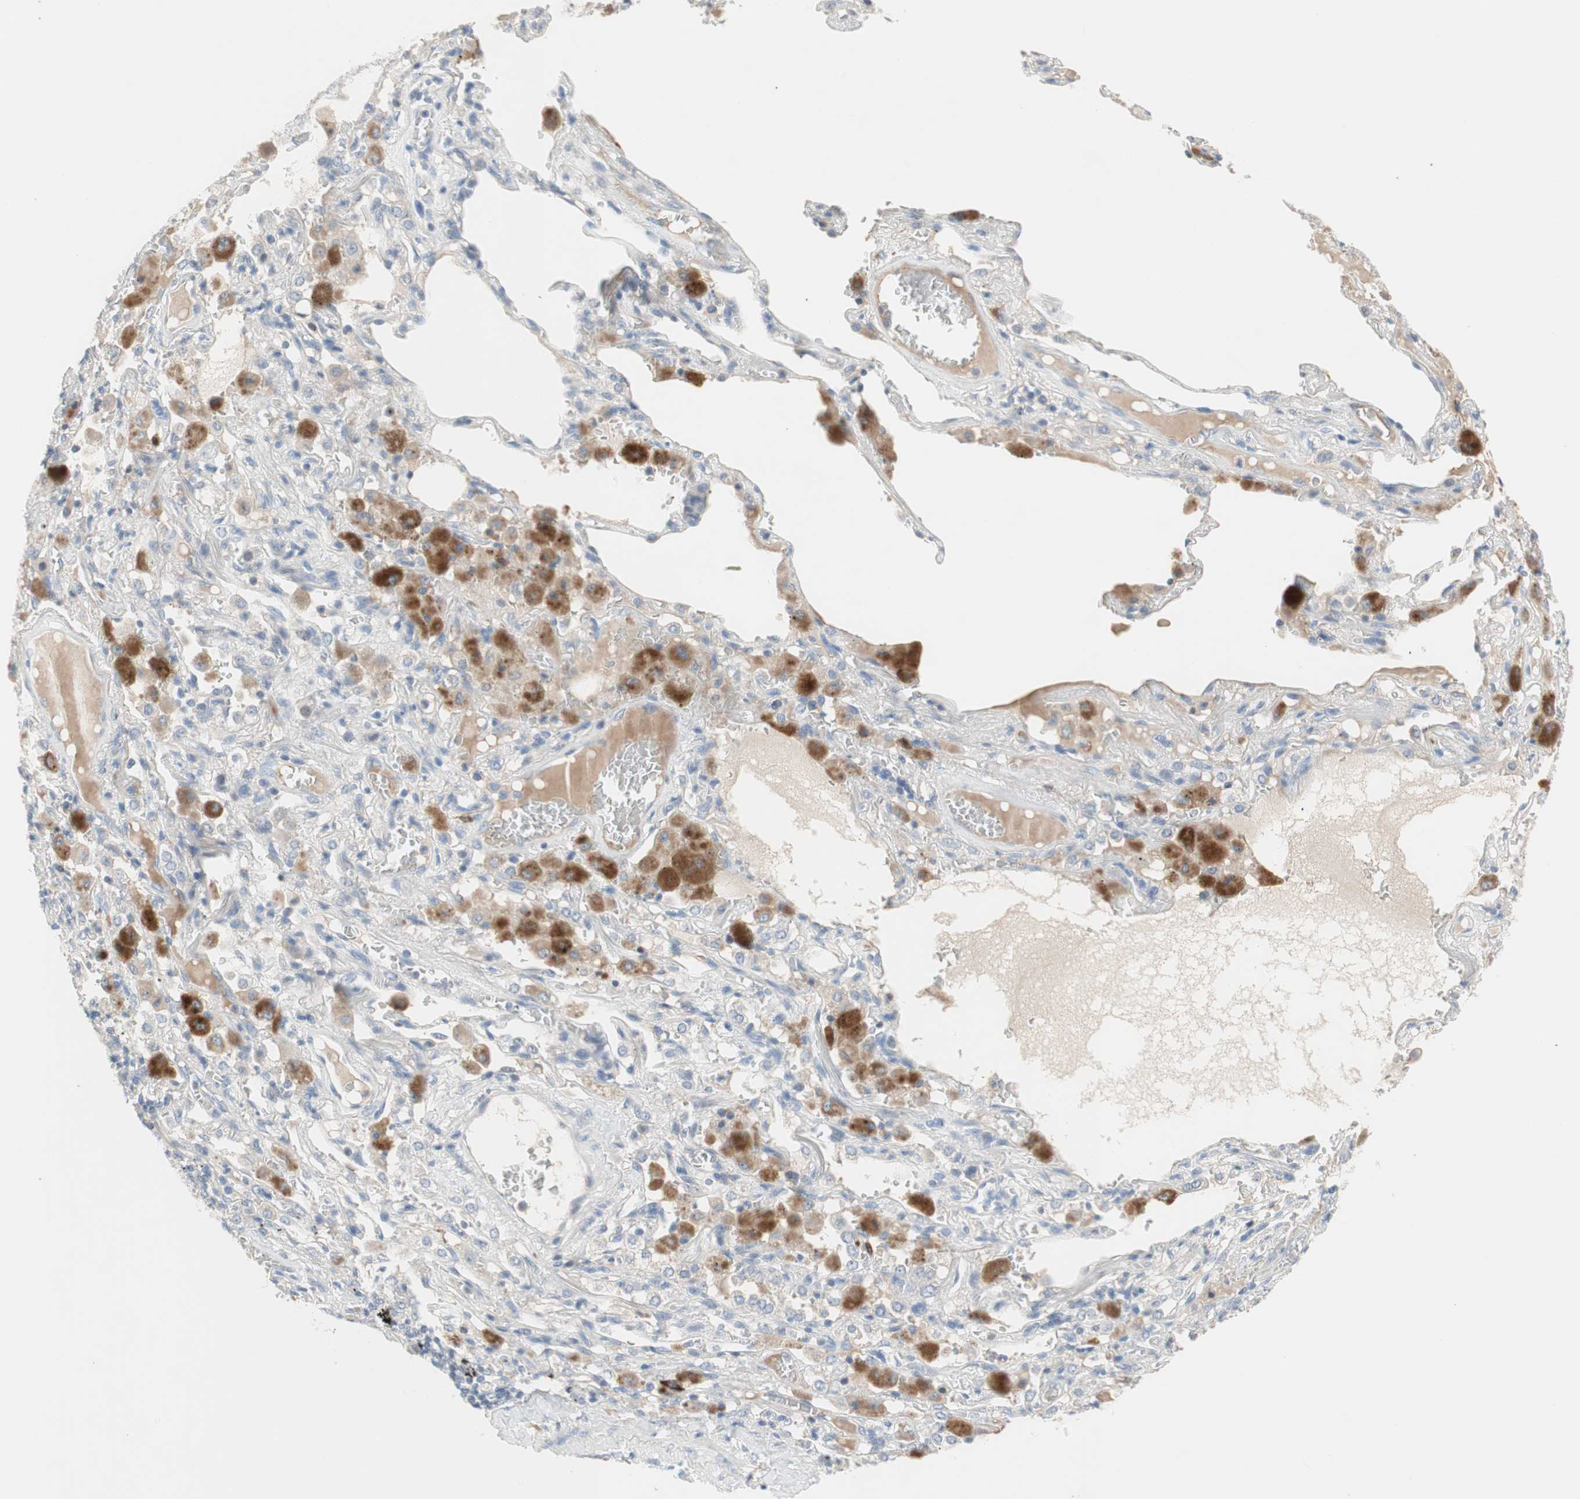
{"staining": {"intensity": "negative", "quantity": "none", "location": "none"}, "tissue": "lung cancer", "cell_type": "Tumor cells", "image_type": "cancer", "snomed": [{"axis": "morphology", "description": "Squamous cell carcinoma, NOS"}, {"axis": "topography", "description": "Lung"}], "caption": "This is an IHC histopathology image of human lung squamous cell carcinoma. There is no positivity in tumor cells.", "gene": "PDZK1", "patient": {"sex": "male", "age": 57}}